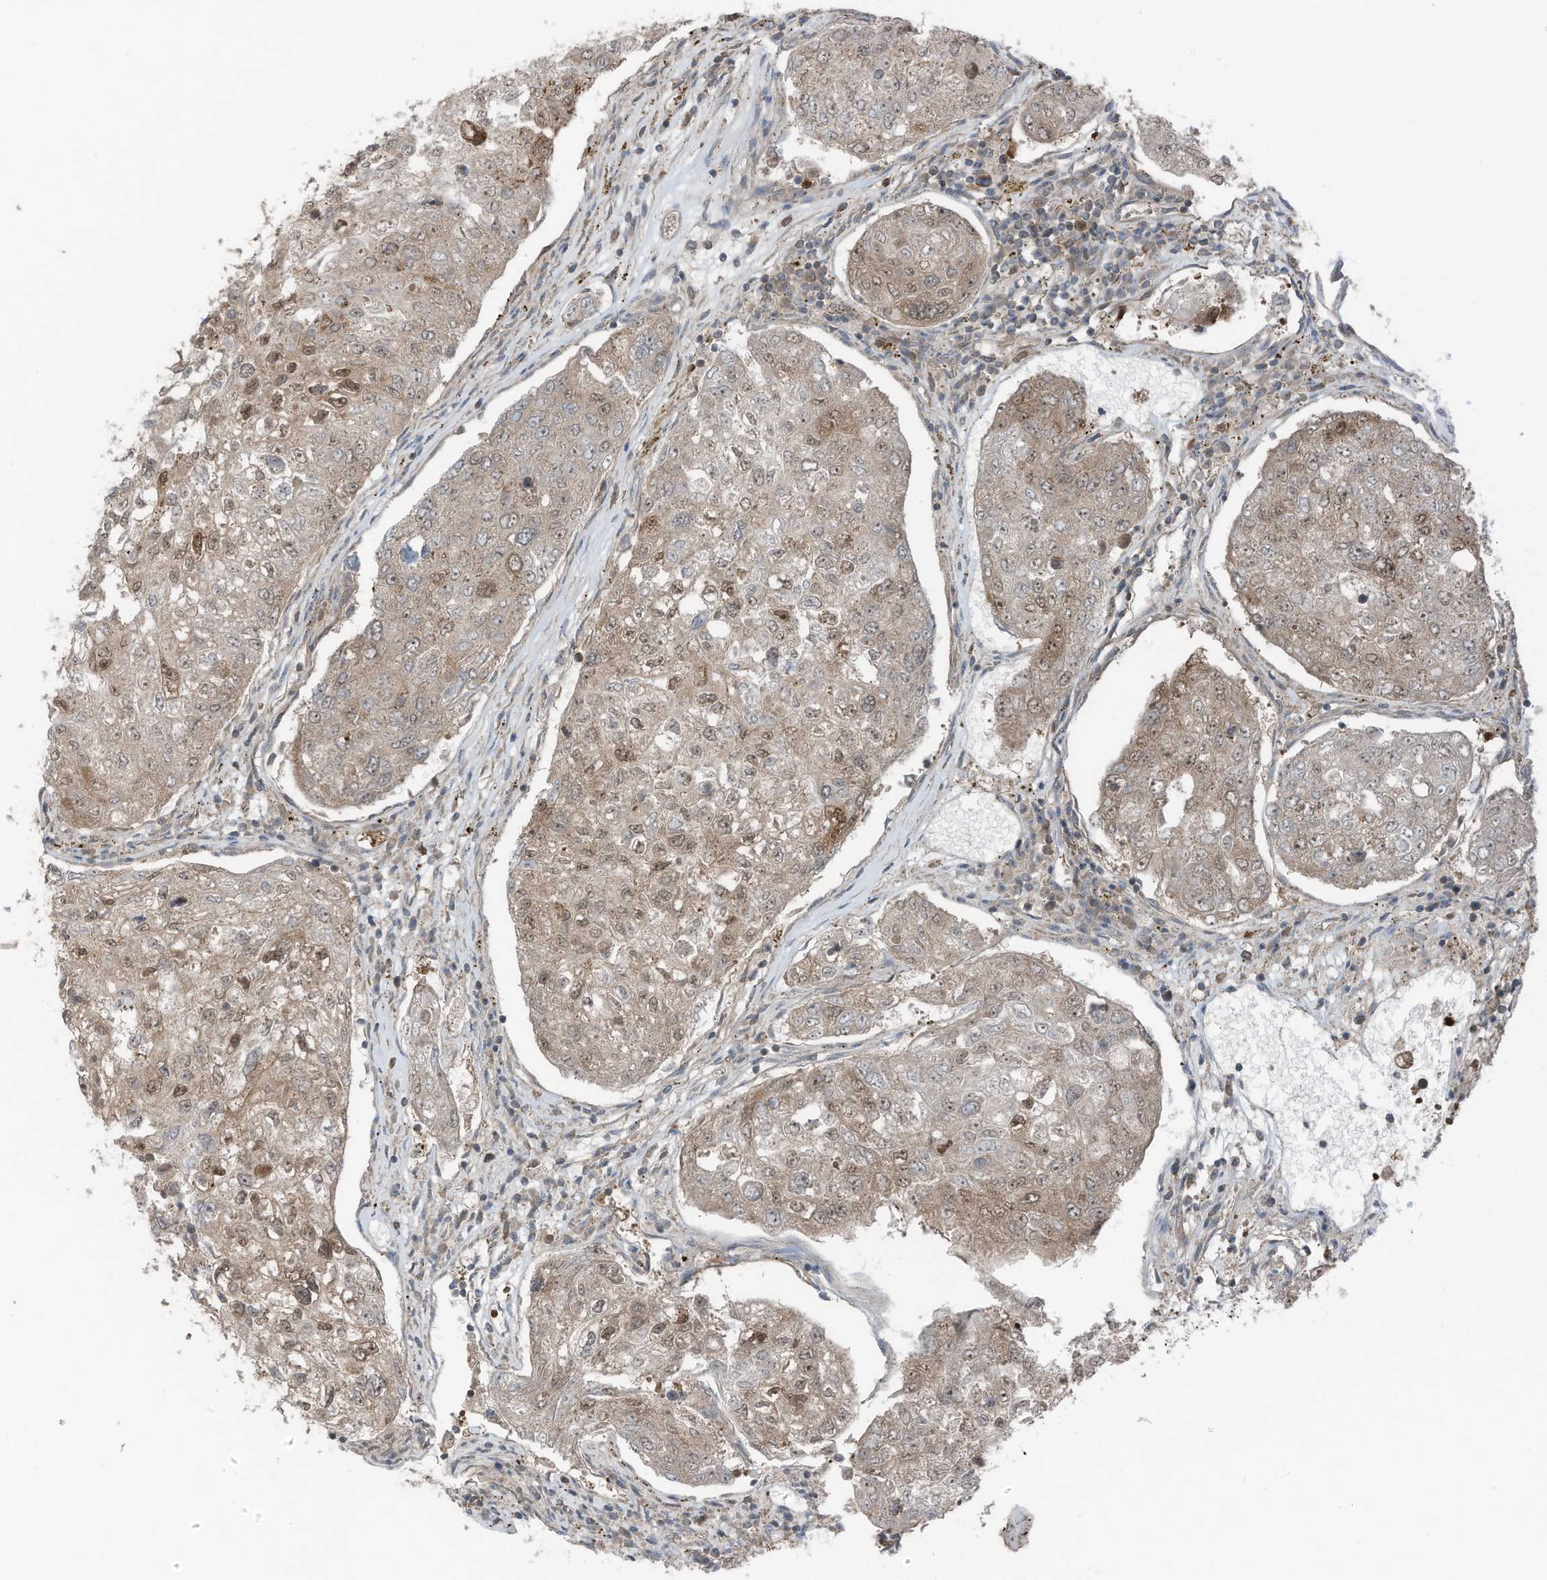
{"staining": {"intensity": "strong", "quantity": "25%-75%", "location": "cytoplasmic/membranous"}, "tissue": "urothelial cancer", "cell_type": "Tumor cells", "image_type": "cancer", "snomed": [{"axis": "morphology", "description": "Urothelial carcinoma, High grade"}, {"axis": "topography", "description": "Lymph node"}, {"axis": "topography", "description": "Urinary bladder"}], "caption": "A high-resolution histopathology image shows IHC staining of urothelial carcinoma (high-grade), which shows strong cytoplasmic/membranous staining in approximately 25%-75% of tumor cells.", "gene": "TXNDC9", "patient": {"sex": "male", "age": 51}}